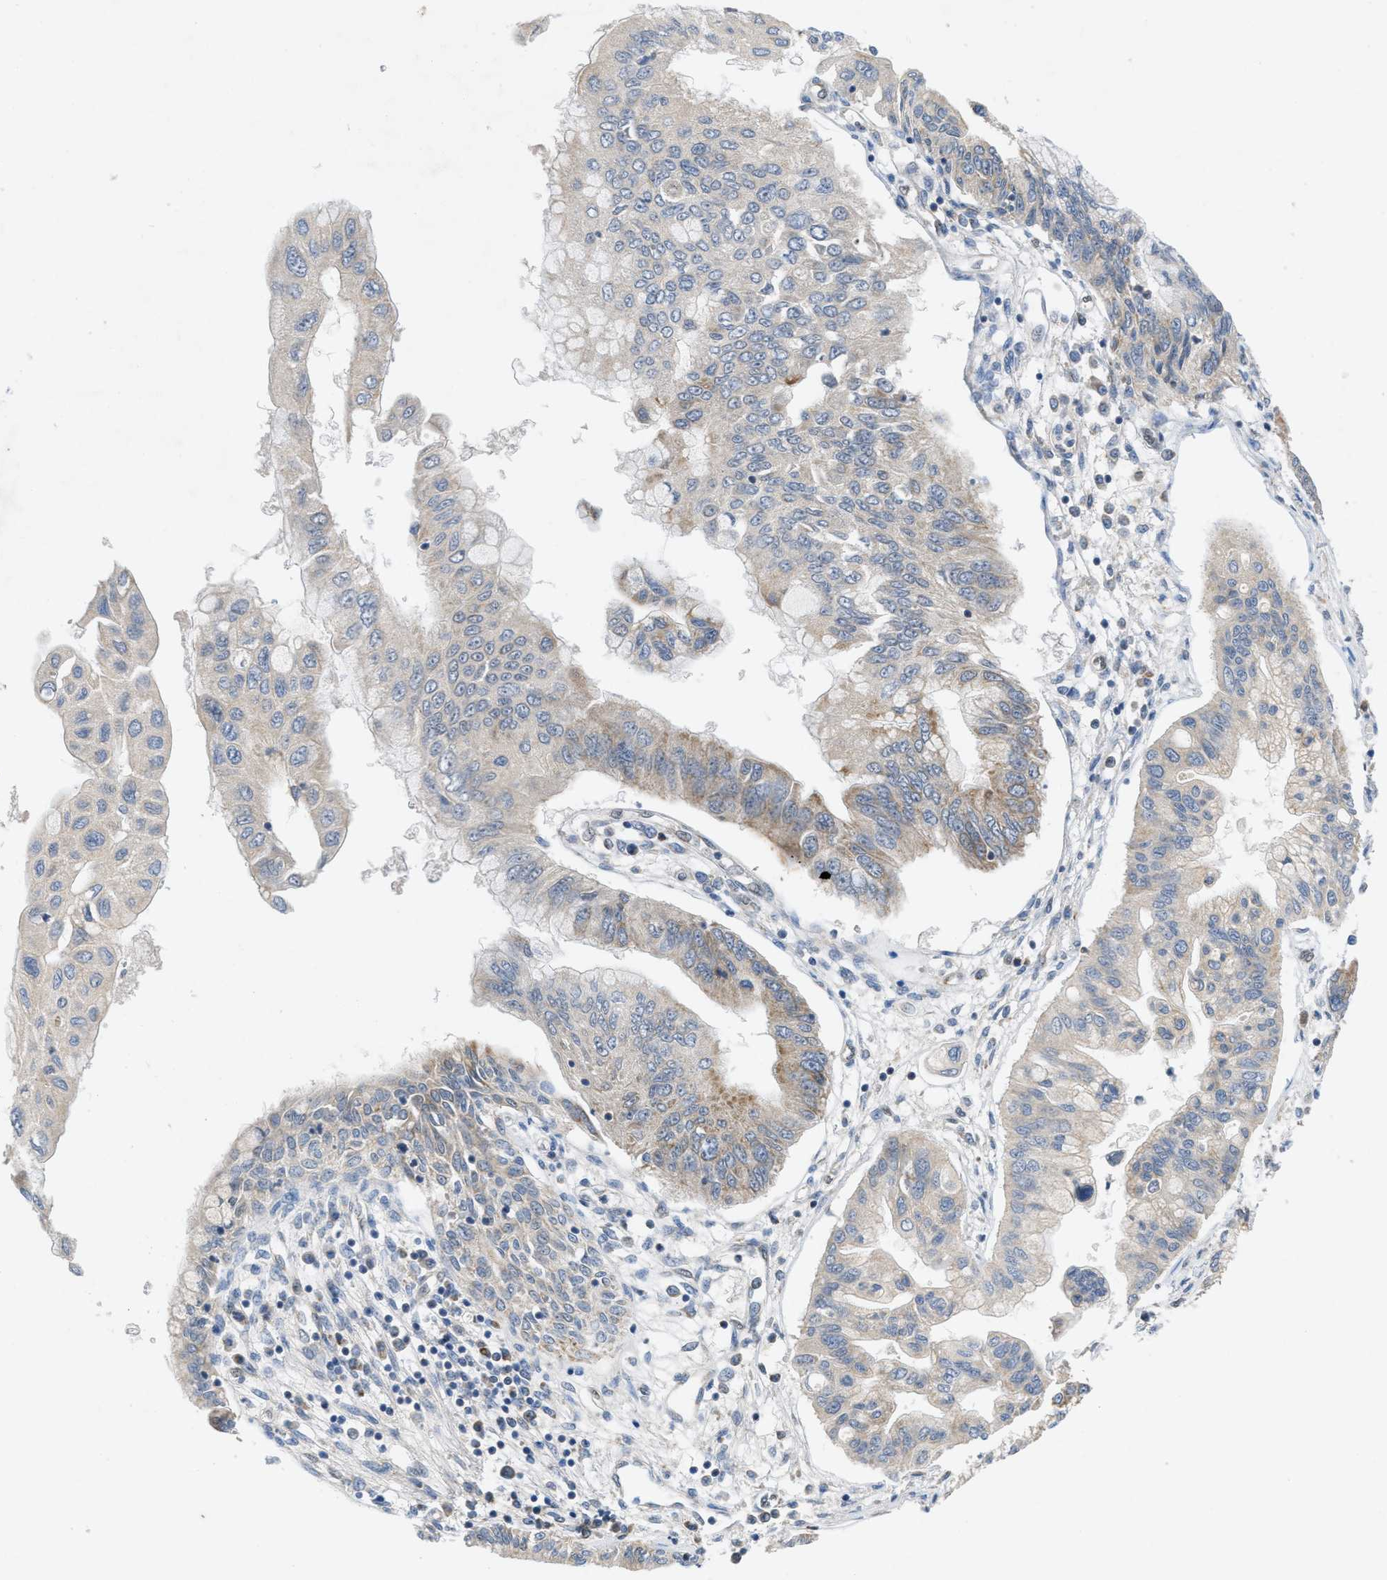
{"staining": {"intensity": "moderate", "quantity": "<25%", "location": "cytoplasmic/membranous"}, "tissue": "pancreatic cancer", "cell_type": "Tumor cells", "image_type": "cancer", "snomed": [{"axis": "morphology", "description": "Adenocarcinoma, NOS"}, {"axis": "topography", "description": "Pancreas"}], "caption": "Pancreatic cancer (adenocarcinoma) stained with a protein marker exhibits moderate staining in tumor cells.", "gene": "PNKD", "patient": {"sex": "female", "age": 77}}